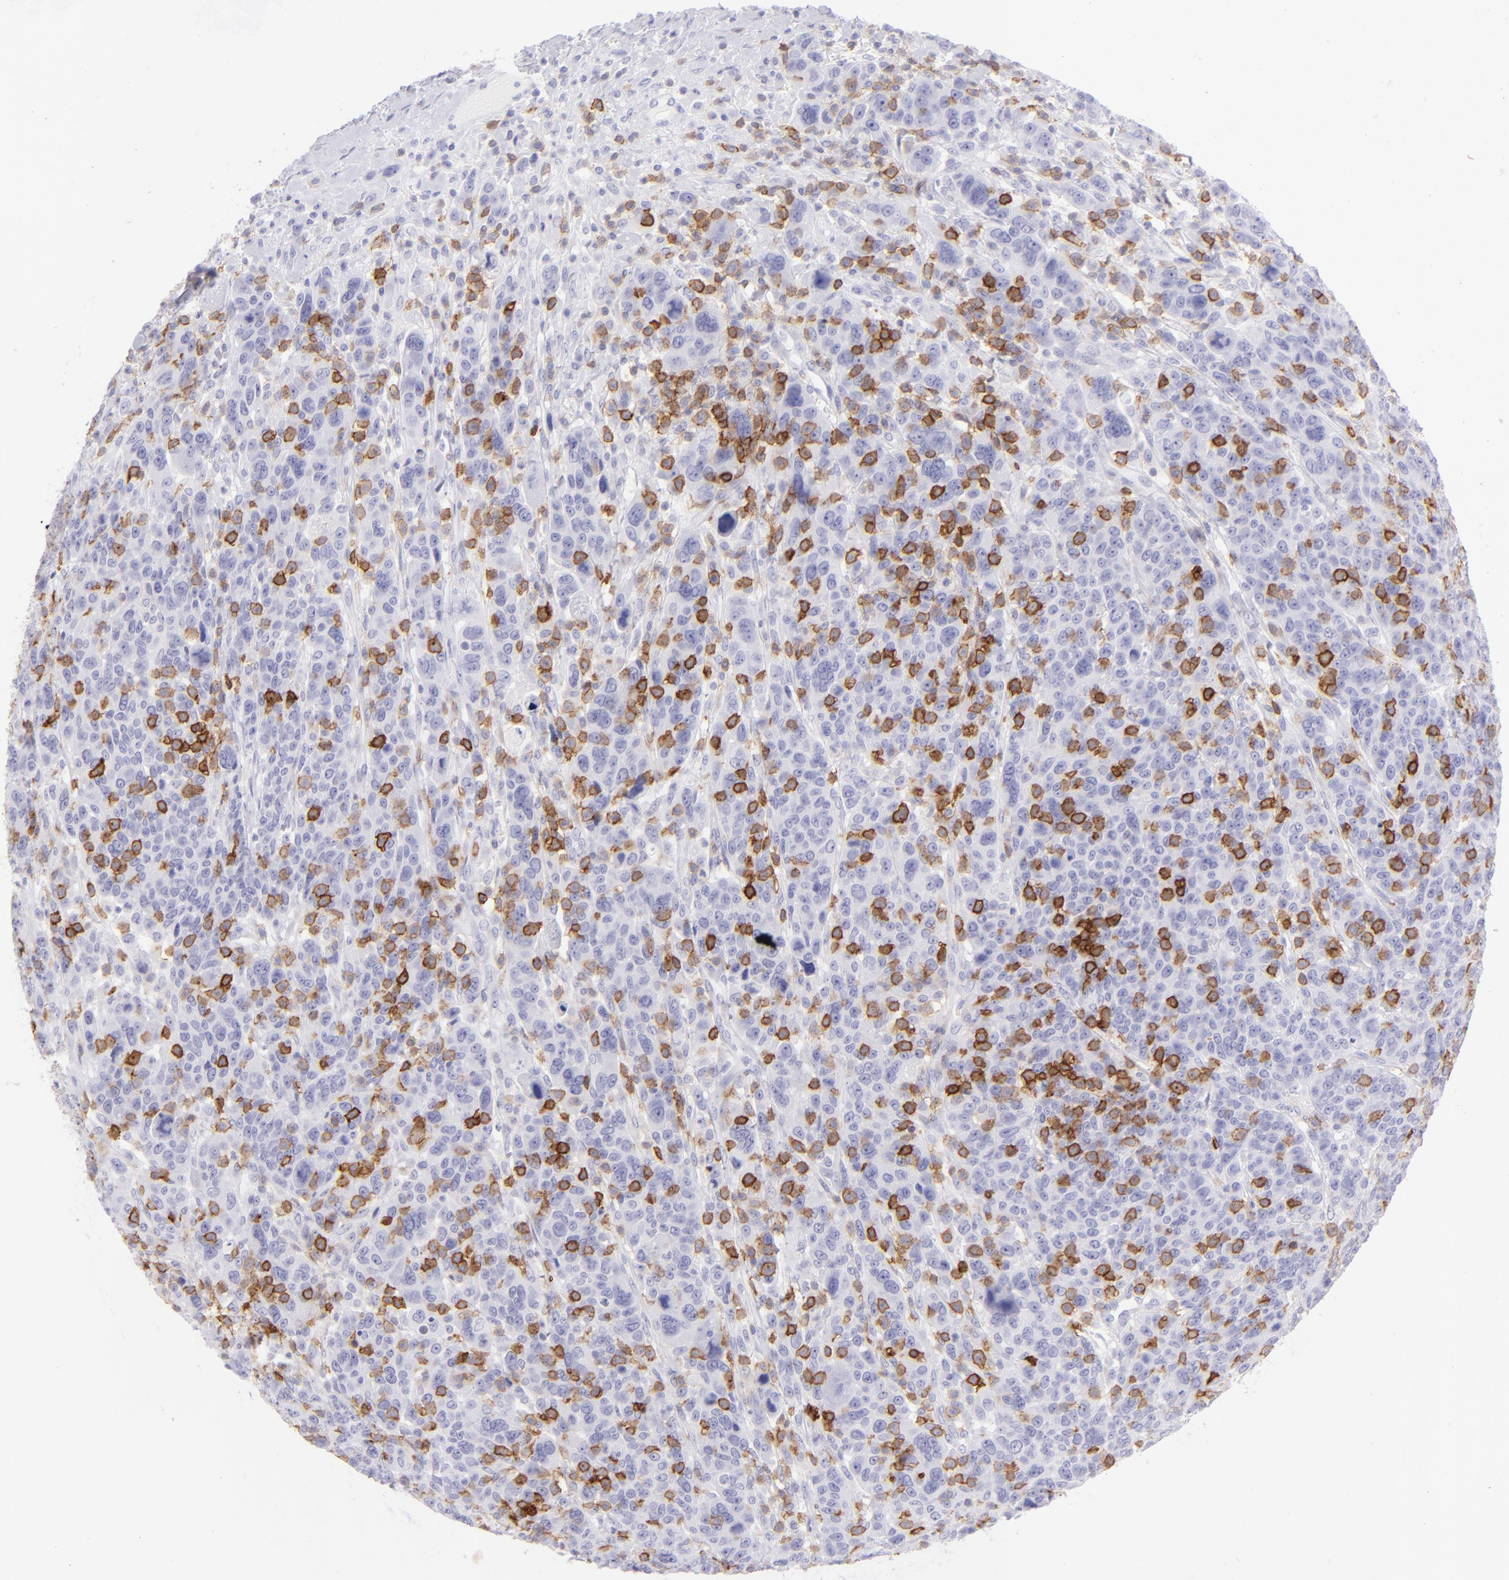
{"staining": {"intensity": "negative", "quantity": "none", "location": "none"}, "tissue": "breast cancer", "cell_type": "Tumor cells", "image_type": "cancer", "snomed": [{"axis": "morphology", "description": "Duct carcinoma"}, {"axis": "topography", "description": "Breast"}], "caption": "Breast cancer stained for a protein using immunohistochemistry reveals no staining tumor cells.", "gene": "CD69", "patient": {"sex": "female", "age": 37}}